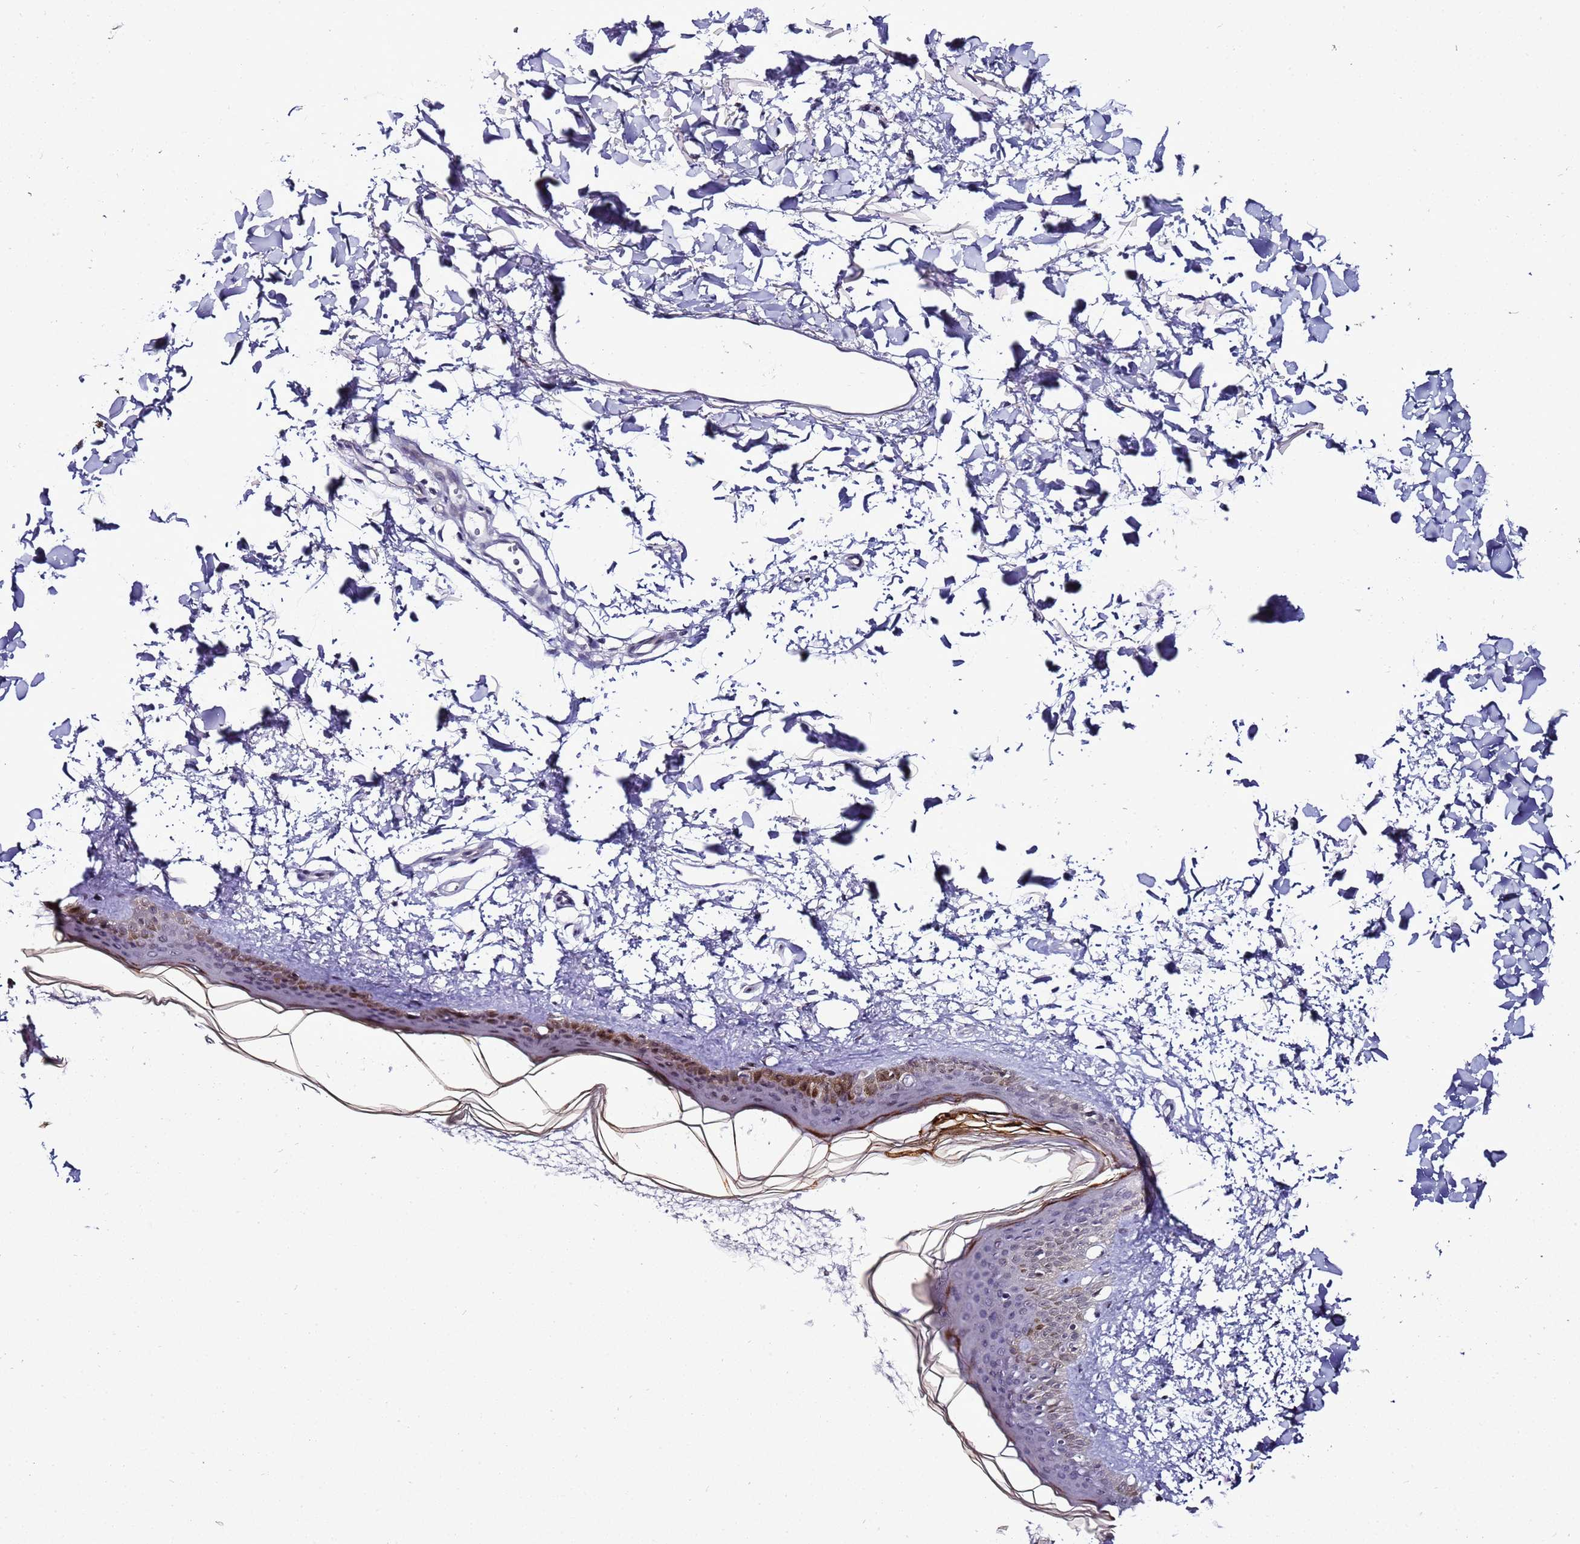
{"staining": {"intensity": "negative", "quantity": "none", "location": "none"}, "tissue": "skin", "cell_type": "Fibroblasts", "image_type": "normal", "snomed": [{"axis": "morphology", "description": "Normal tissue, NOS"}, {"axis": "topography", "description": "Skin"}], "caption": "The image exhibits no staining of fibroblasts in normal skin. (DAB (3,3'-diaminobenzidine) immunohistochemistry (IHC) visualized using brightfield microscopy, high magnification).", "gene": "PSMA7", "patient": {"sex": "female", "age": 58}}